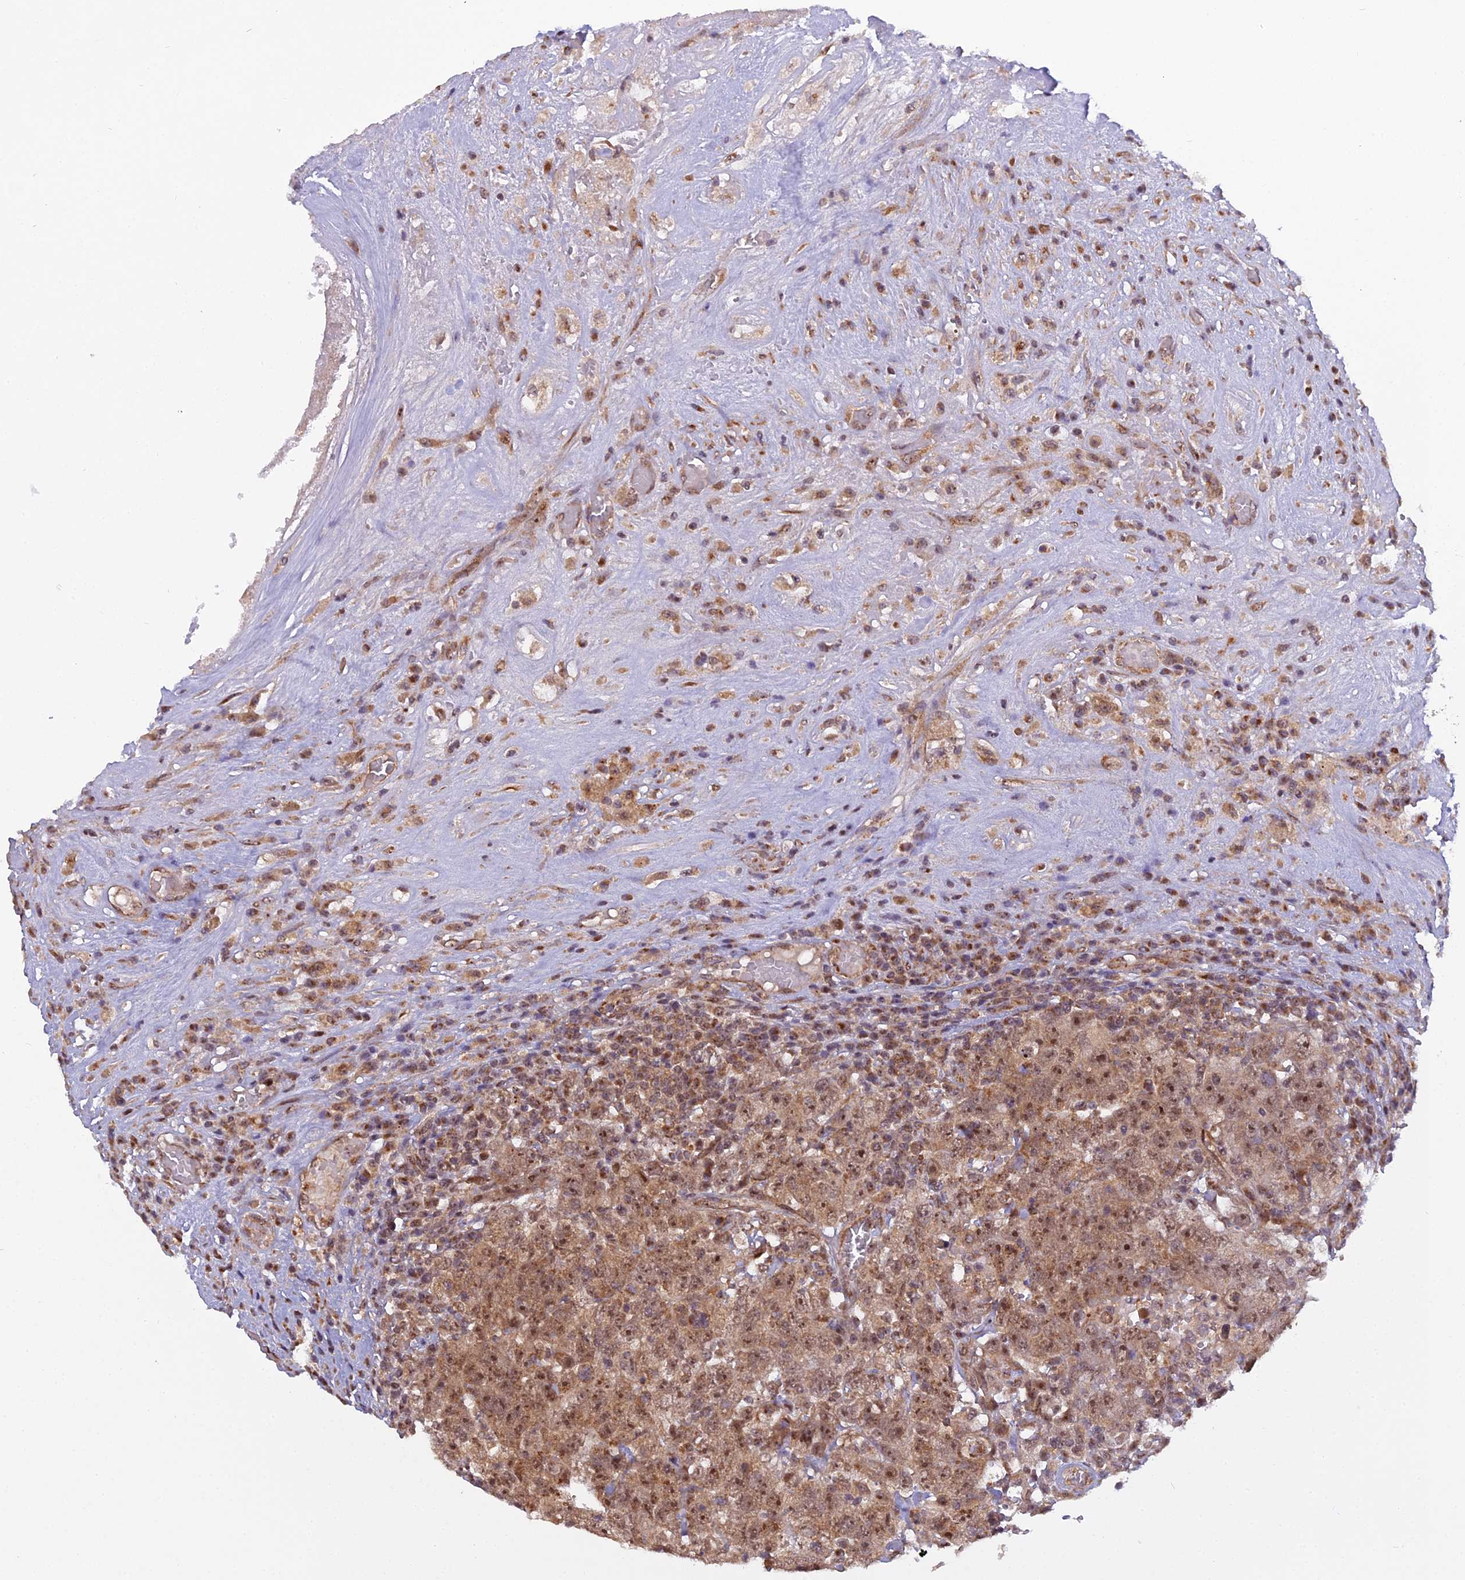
{"staining": {"intensity": "moderate", "quantity": ">75%", "location": "nuclear"}, "tissue": "testis cancer", "cell_type": "Tumor cells", "image_type": "cancer", "snomed": [{"axis": "morphology", "description": "Carcinoma, Embryonal, NOS"}, {"axis": "topography", "description": "Testis"}], "caption": "Brown immunohistochemical staining in human testis cancer displays moderate nuclear staining in approximately >75% of tumor cells.", "gene": "MEOX1", "patient": {"sex": "male", "age": 26}}